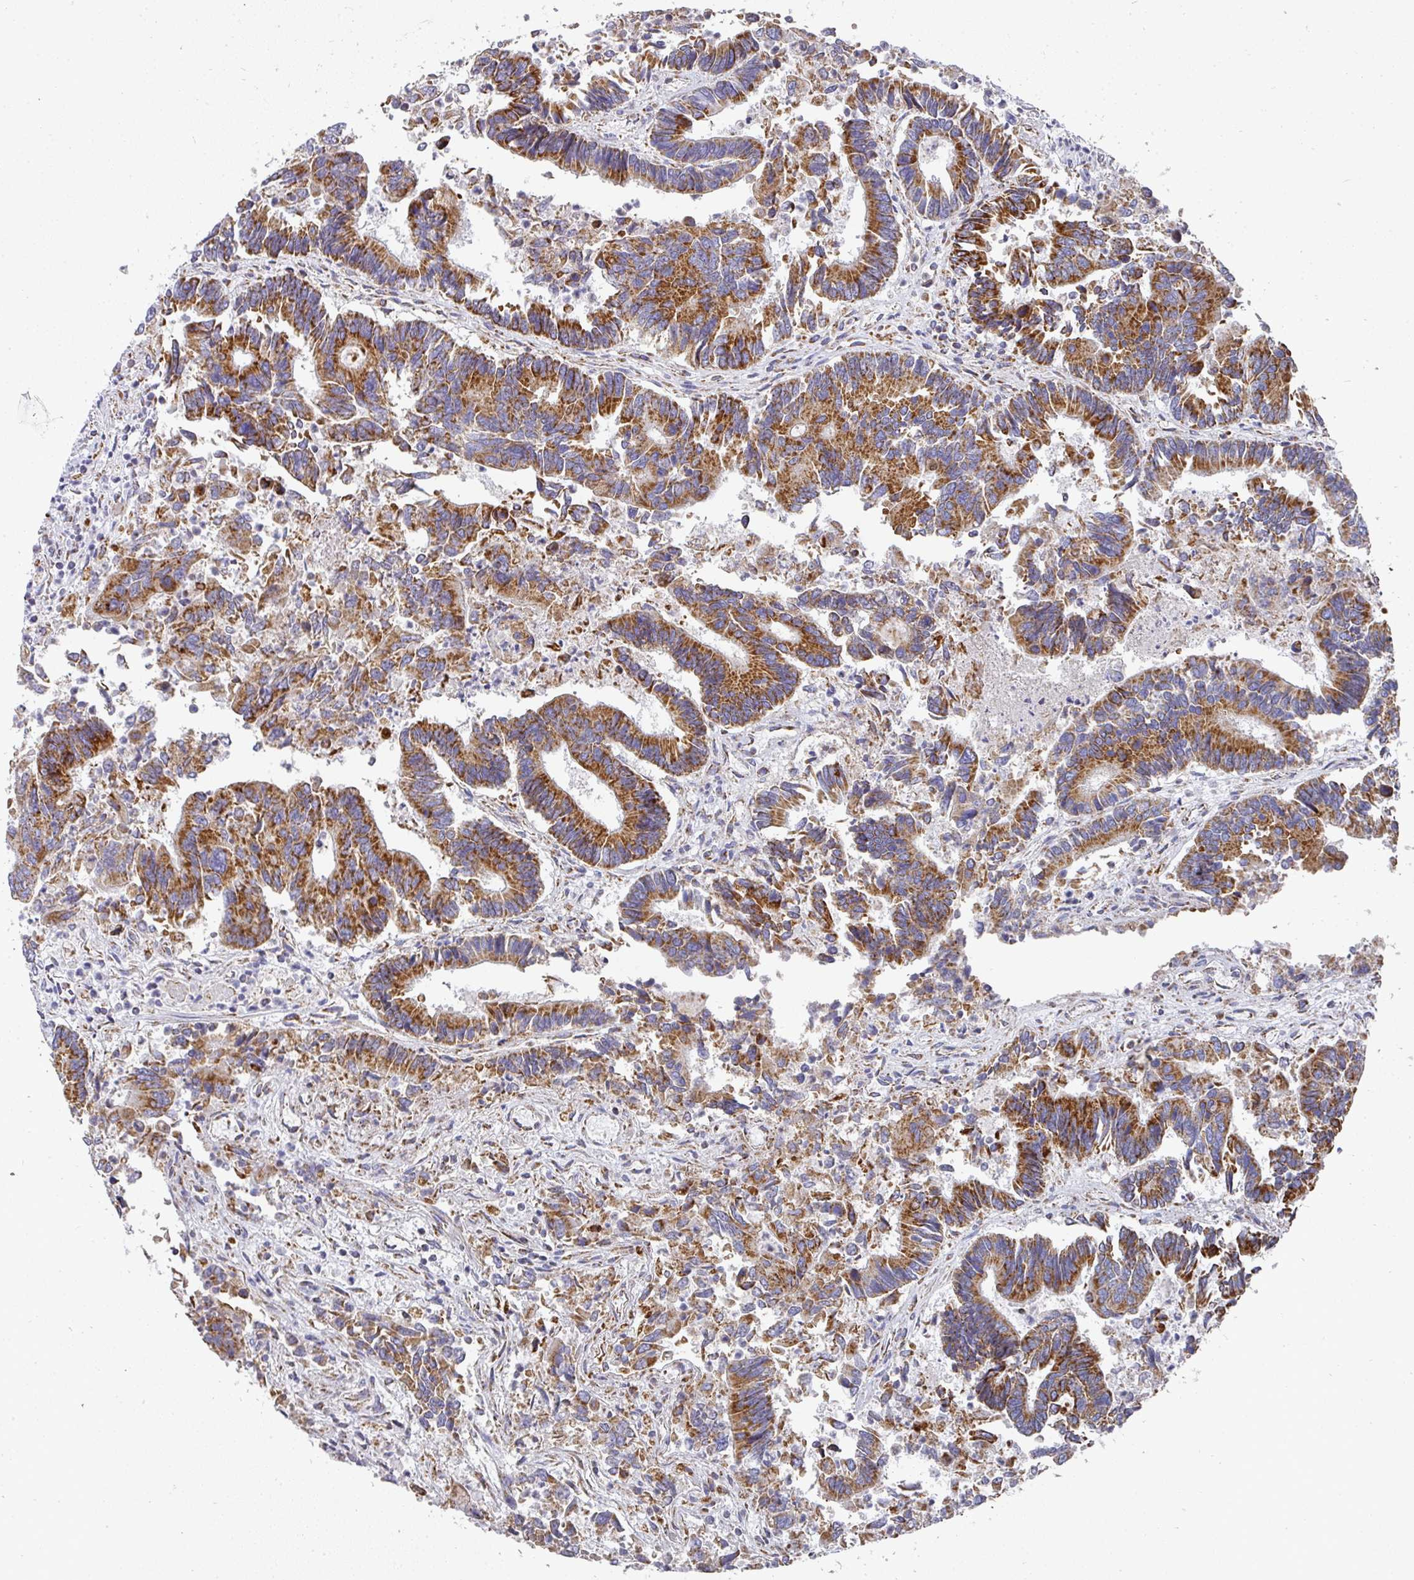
{"staining": {"intensity": "strong", "quantity": ">75%", "location": "cytoplasmic/membranous"}, "tissue": "colorectal cancer", "cell_type": "Tumor cells", "image_type": "cancer", "snomed": [{"axis": "morphology", "description": "Adenocarcinoma, NOS"}, {"axis": "topography", "description": "Colon"}], "caption": "Tumor cells exhibit strong cytoplasmic/membranous expression in about >75% of cells in colorectal cancer. Using DAB (brown) and hematoxylin (blue) stains, captured at high magnification using brightfield microscopy.", "gene": "UQCRFS1", "patient": {"sex": "female", "age": 67}}